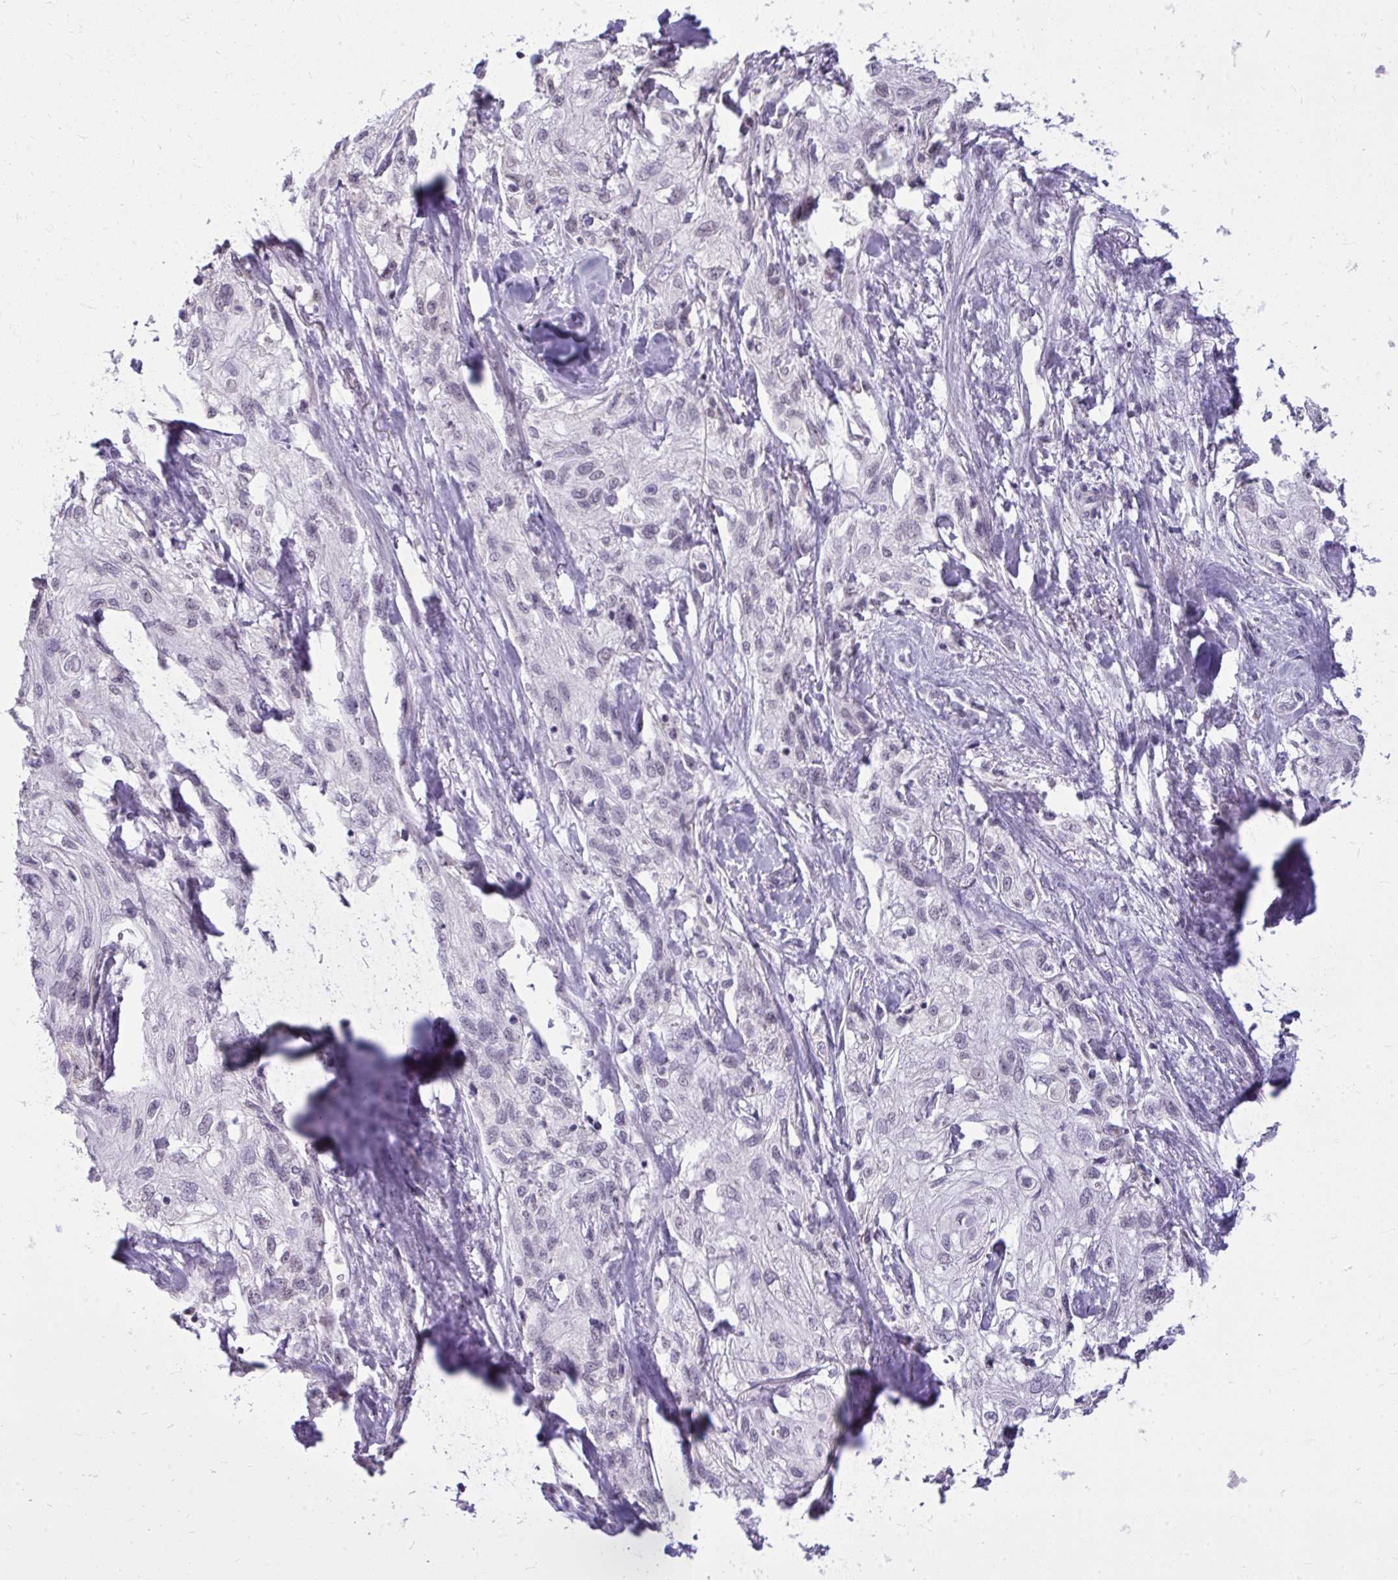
{"staining": {"intensity": "negative", "quantity": "none", "location": "none"}, "tissue": "skin cancer", "cell_type": "Tumor cells", "image_type": "cancer", "snomed": [{"axis": "morphology", "description": "Squamous cell carcinoma, NOS"}, {"axis": "topography", "description": "Skin"}, {"axis": "topography", "description": "Vulva"}], "caption": "High power microscopy histopathology image of an IHC image of squamous cell carcinoma (skin), revealing no significant expression in tumor cells.", "gene": "NPPA", "patient": {"sex": "female", "age": 86}}